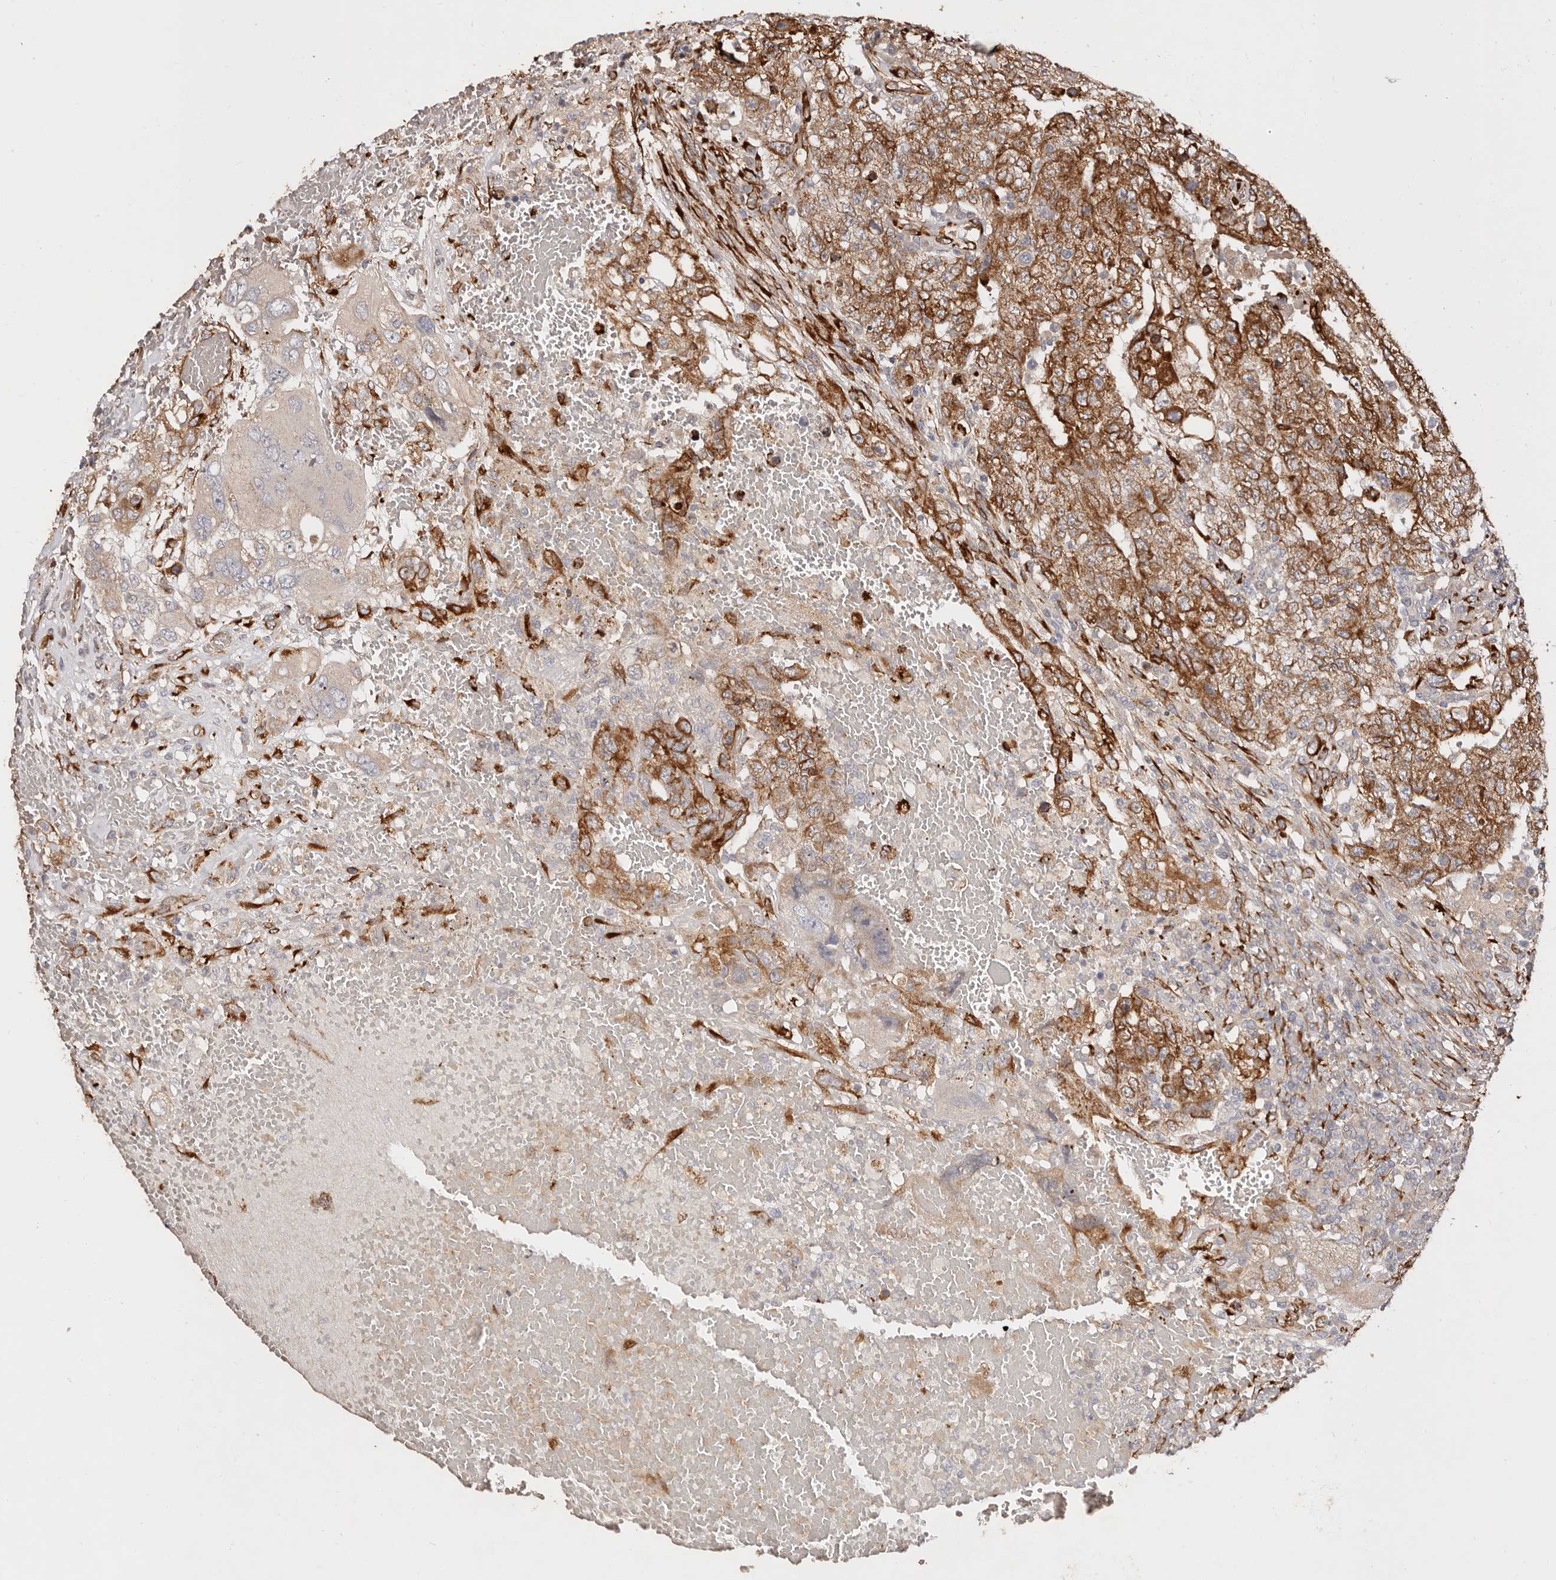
{"staining": {"intensity": "moderate", "quantity": ">75%", "location": "cytoplasmic/membranous"}, "tissue": "testis cancer", "cell_type": "Tumor cells", "image_type": "cancer", "snomed": [{"axis": "morphology", "description": "Carcinoma, Embryonal, NOS"}, {"axis": "topography", "description": "Testis"}], "caption": "Embryonal carcinoma (testis) tissue displays moderate cytoplasmic/membranous expression in approximately >75% of tumor cells, visualized by immunohistochemistry.", "gene": "SERPINH1", "patient": {"sex": "male", "age": 26}}